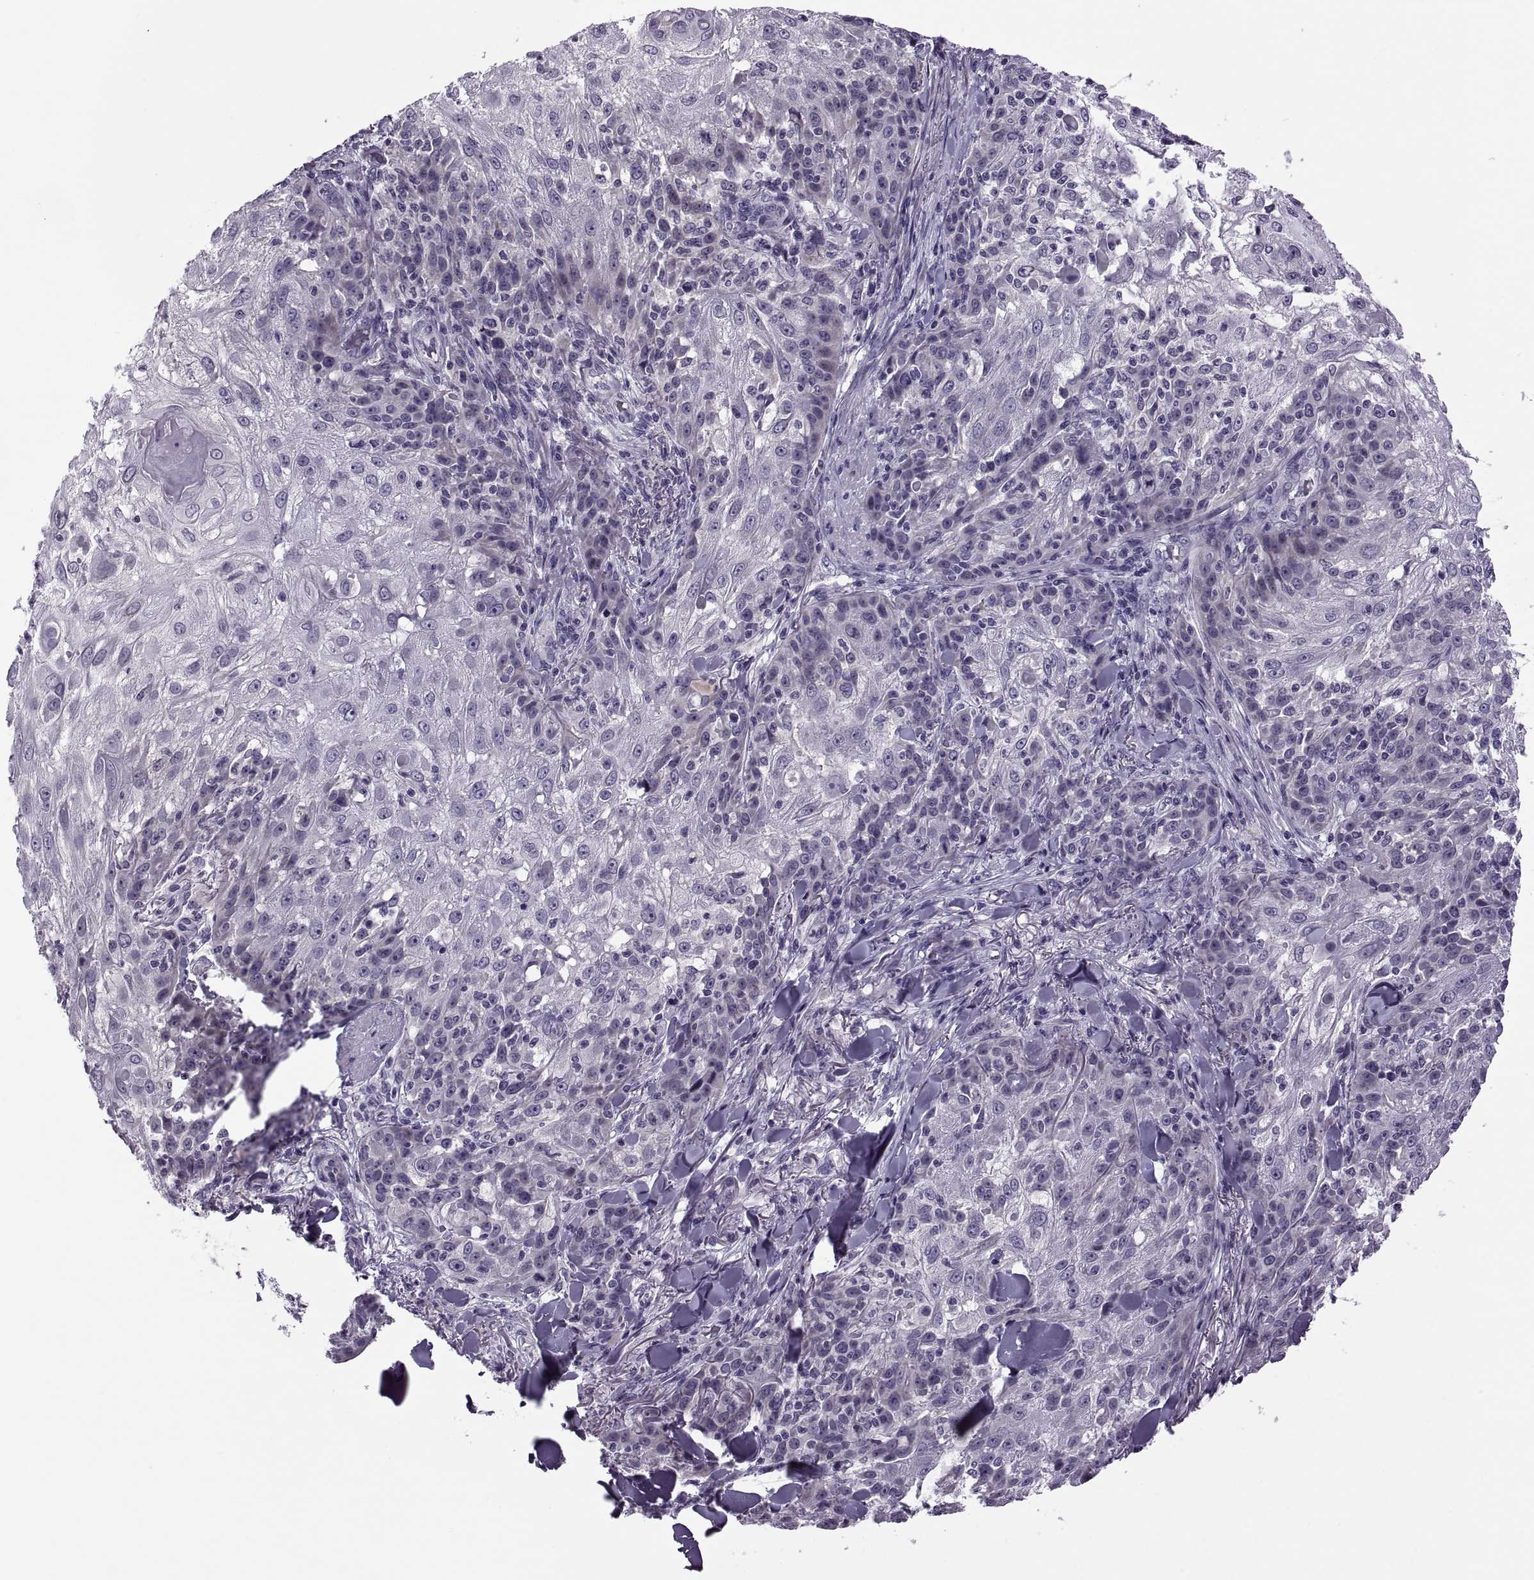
{"staining": {"intensity": "negative", "quantity": "none", "location": "none"}, "tissue": "skin cancer", "cell_type": "Tumor cells", "image_type": "cancer", "snomed": [{"axis": "morphology", "description": "Normal tissue, NOS"}, {"axis": "morphology", "description": "Squamous cell carcinoma, NOS"}, {"axis": "topography", "description": "Skin"}], "caption": "This histopathology image is of skin cancer stained with immunohistochemistry (IHC) to label a protein in brown with the nuclei are counter-stained blue. There is no positivity in tumor cells. The staining is performed using DAB brown chromogen with nuclei counter-stained in using hematoxylin.", "gene": "MAGEB1", "patient": {"sex": "female", "age": 83}}